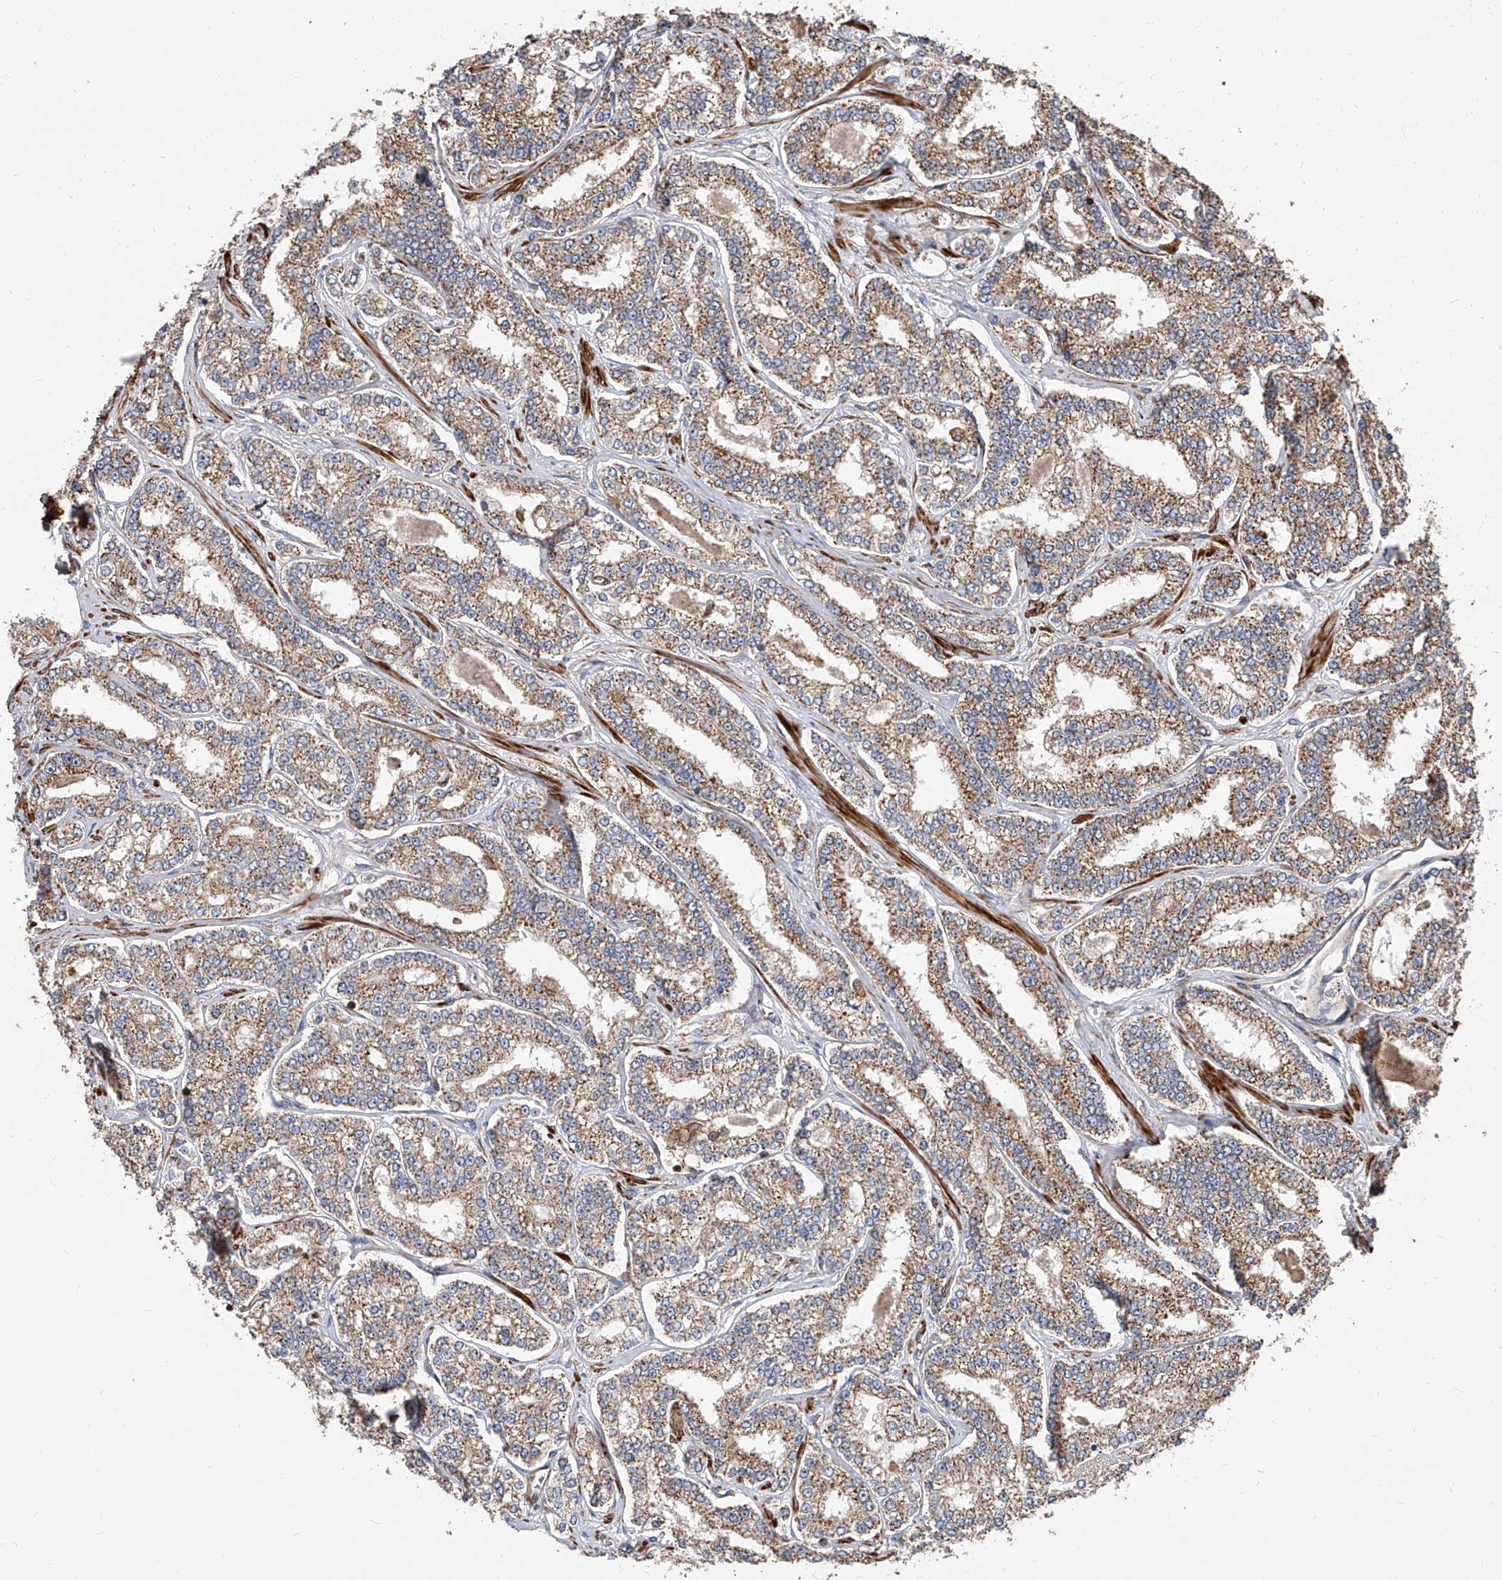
{"staining": {"intensity": "moderate", "quantity": ">75%", "location": "cytoplasmic/membranous"}, "tissue": "prostate cancer", "cell_type": "Tumor cells", "image_type": "cancer", "snomed": [{"axis": "morphology", "description": "Normal tissue, NOS"}, {"axis": "morphology", "description": "Adenocarcinoma, High grade"}, {"axis": "topography", "description": "Prostate"}], "caption": "IHC of prostate cancer shows medium levels of moderate cytoplasmic/membranous staining in about >75% of tumor cells. Immunohistochemistry stains the protein in brown and the nuclei are stained blue.", "gene": "PISD", "patient": {"sex": "male", "age": 83}}